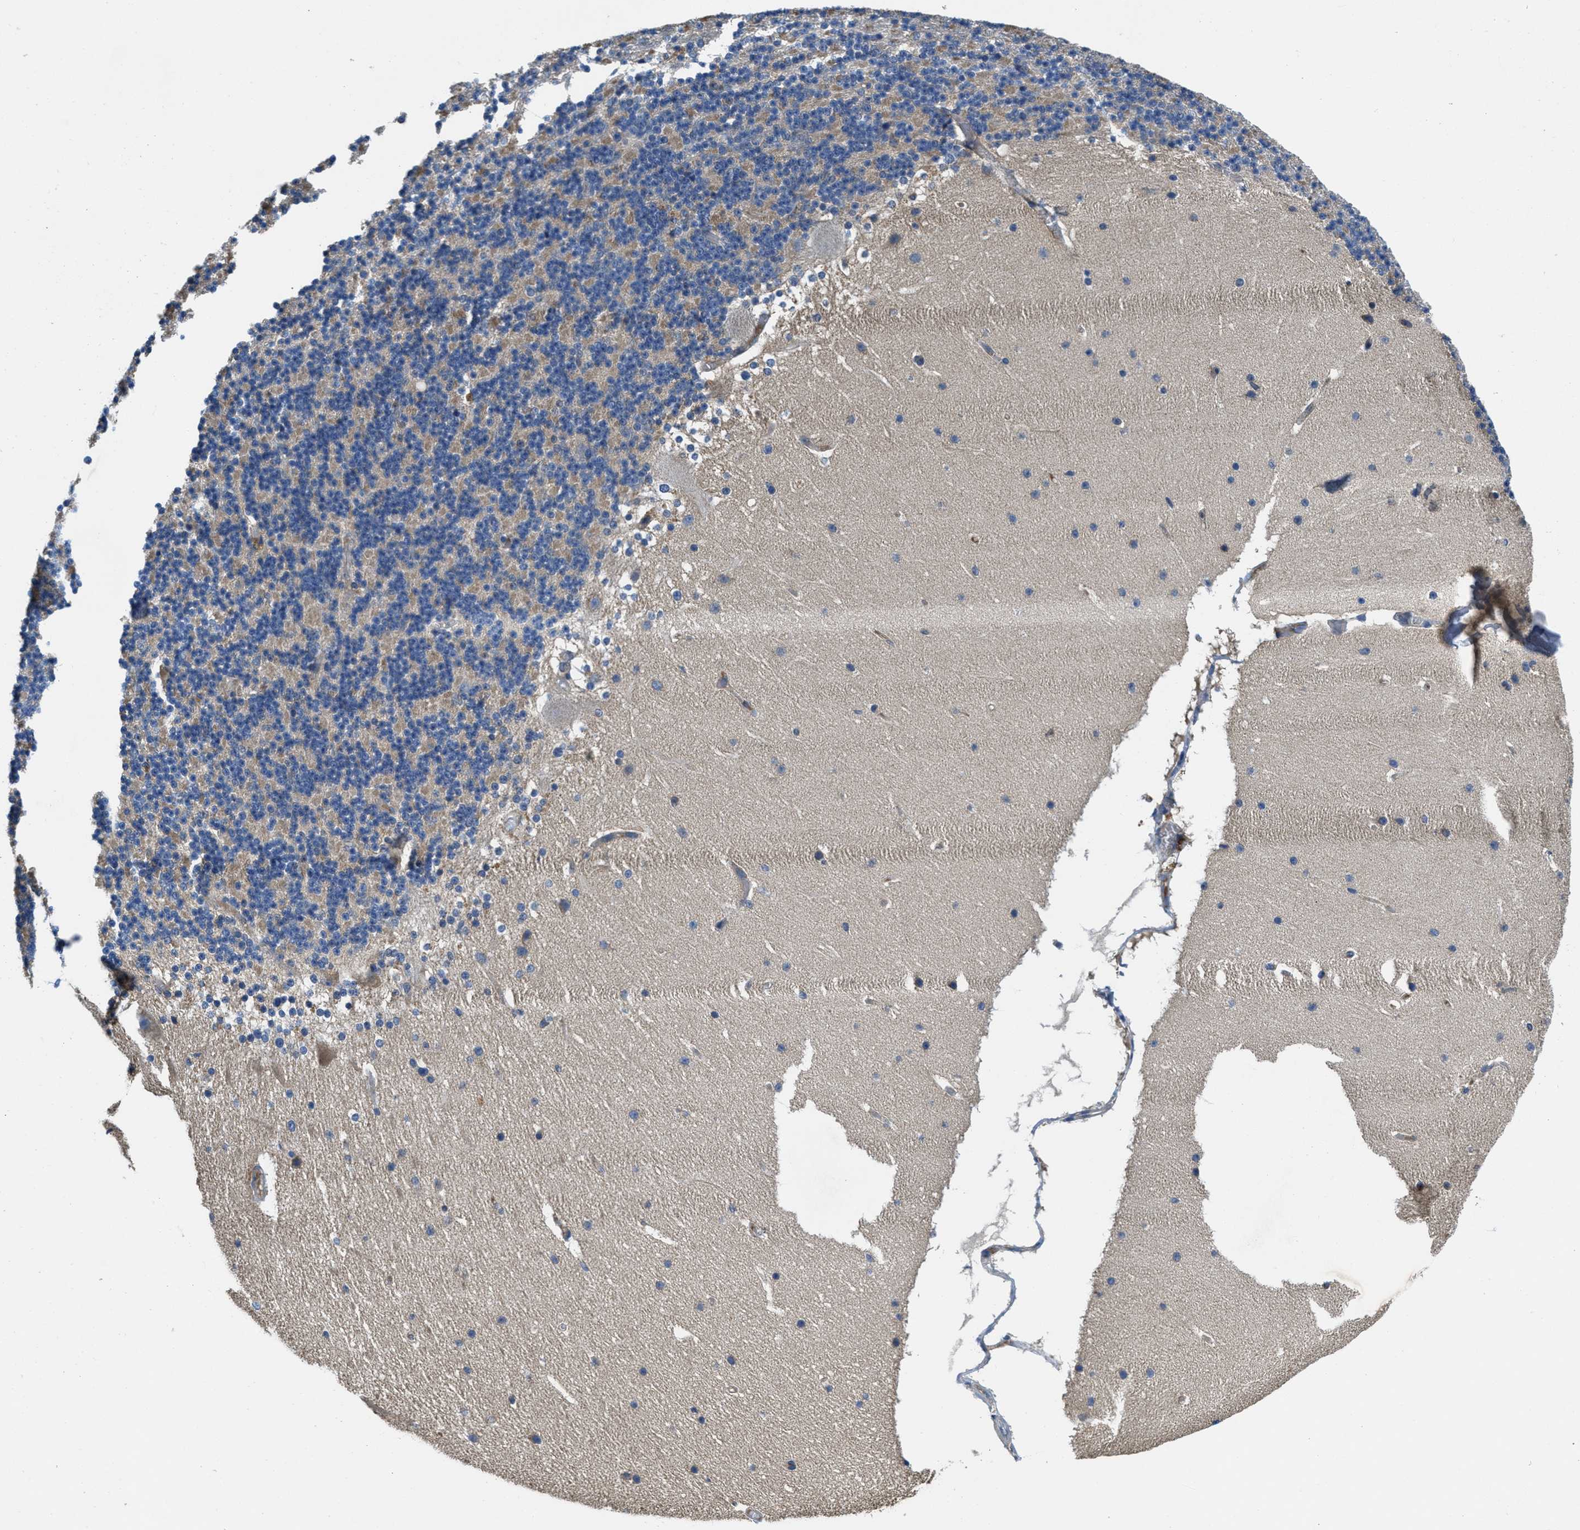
{"staining": {"intensity": "weak", "quantity": "25%-75%", "location": "cytoplasmic/membranous"}, "tissue": "cerebellum", "cell_type": "Cells in granular layer", "image_type": "normal", "snomed": [{"axis": "morphology", "description": "Normal tissue, NOS"}, {"axis": "topography", "description": "Cerebellum"}], "caption": "A high-resolution histopathology image shows IHC staining of normal cerebellum, which demonstrates weak cytoplasmic/membranous expression in about 25%-75% of cells in granular layer. (IHC, brightfield microscopy, high magnification).", "gene": "GALK1", "patient": {"sex": "female", "age": 19}}